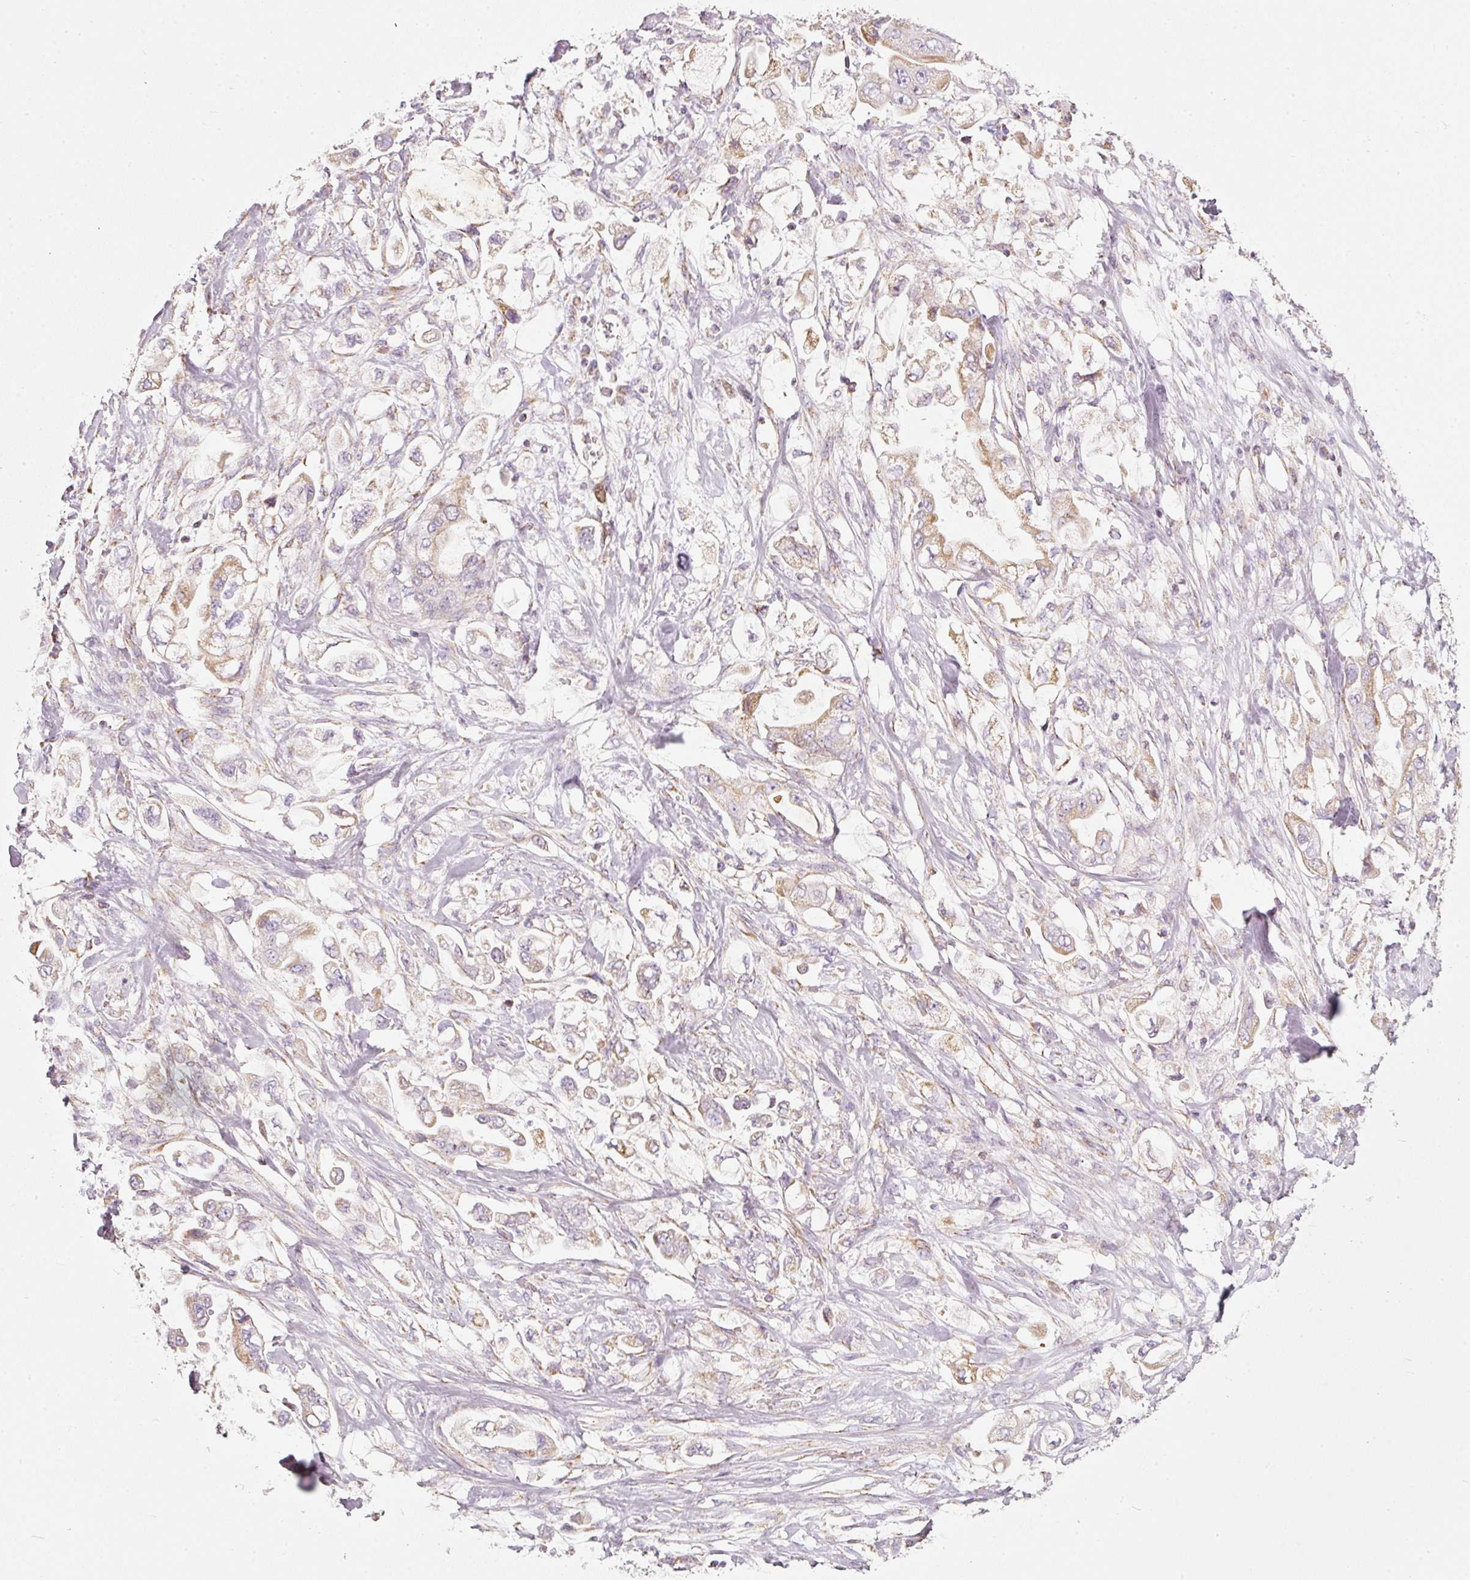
{"staining": {"intensity": "weak", "quantity": ">75%", "location": "cytoplasmic/membranous"}, "tissue": "stomach cancer", "cell_type": "Tumor cells", "image_type": "cancer", "snomed": [{"axis": "morphology", "description": "Adenocarcinoma, NOS"}, {"axis": "topography", "description": "Stomach"}], "caption": "Stomach adenocarcinoma stained for a protein (brown) demonstrates weak cytoplasmic/membranous positive staining in about >75% of tumor cells.", "gene": "DUT", "patient": {"sex": "male", "age": 62}}